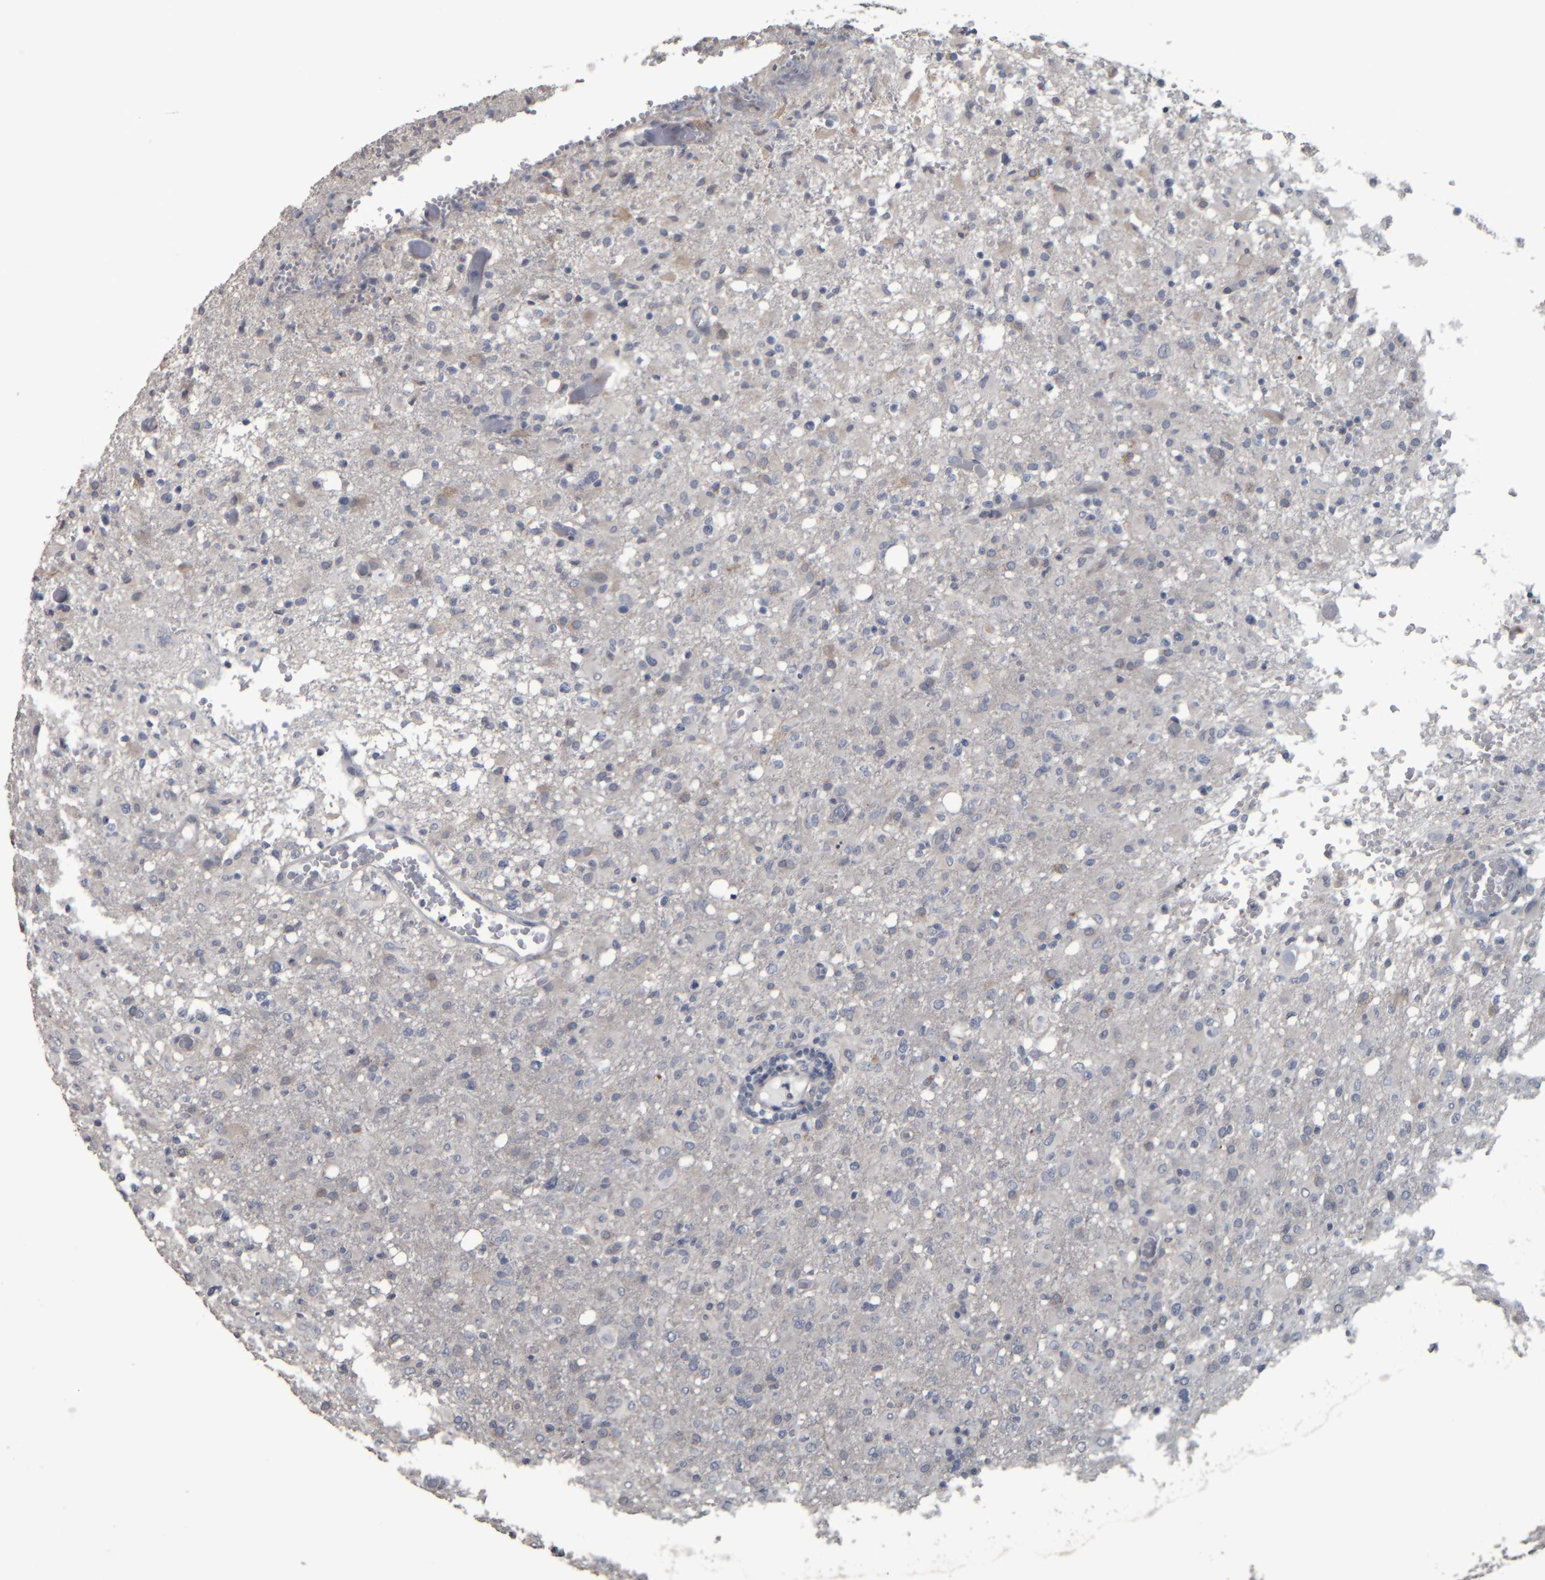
{"staining": {"intensity": "negative", "quantity": "none", "location": "none"}, "tissue": "glioma", "cell_type": "Tumor cells", "image_type": "cancer", "snomed": [{"axis": "morphology", "description": "Glioma, malignant, High grade"}, {"axis": "topography", "description": "Brain"}], "caption": "Glioma was stained to show a protein in brown. There is no significant positivity in tumor cells.", "gene": "CAVIN4", "patient": {"sex": "female", "age": 57}}